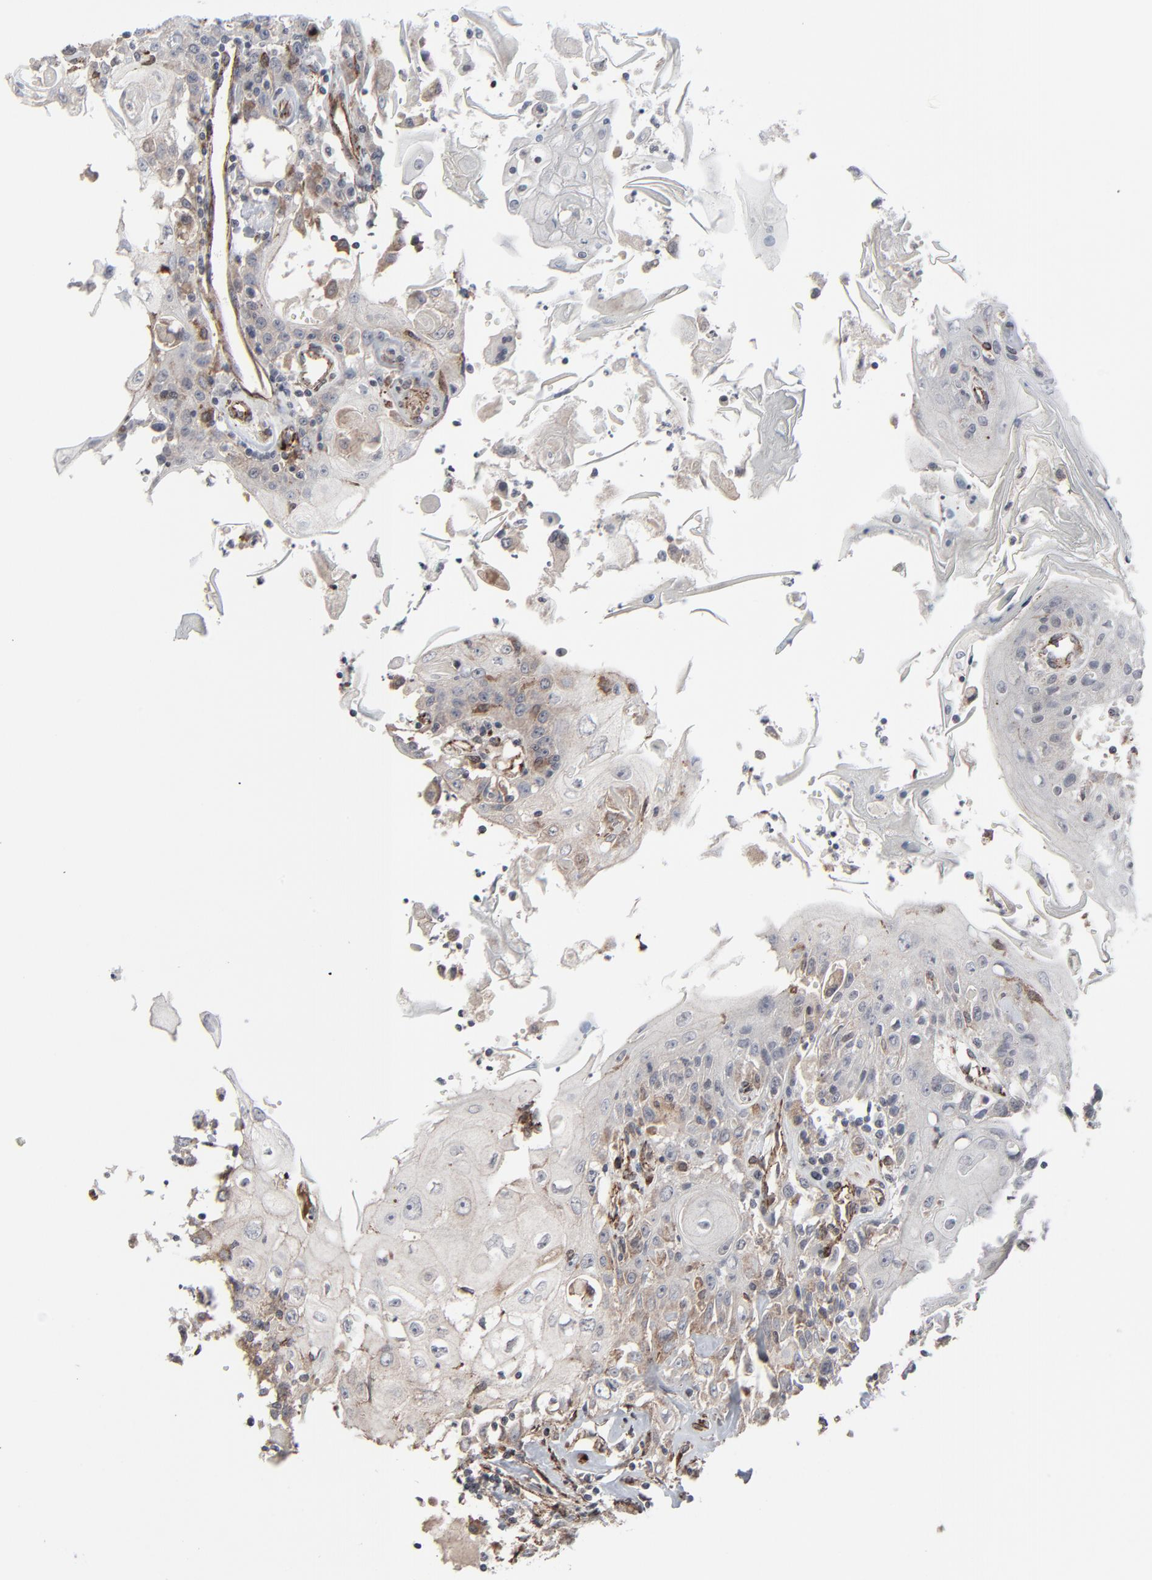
{"staining": {"intensity": "weak", "quantity": "25%-75%", "location": "cytoplasmic/membranous"}, "tissue": "head and neck cancer", "cell_type": "Tumor cells", "image_type": "cancer", "snomed": [{"axis": "morphology", "description": "Squamous cell carcinoma, NOS"}, {"axis": "topography", "description": "Oral tissue"}, {"axis": "topography", "description": "Head-Neck"}], "caption": "A brown stain labels weak cytoplasmic/membranous positivity of a protein in head and neck cancer (squamous cell carcinoma) tumor cells.", "gene": "CTNND1", "patient": {"sex": "female", "age": 76}}